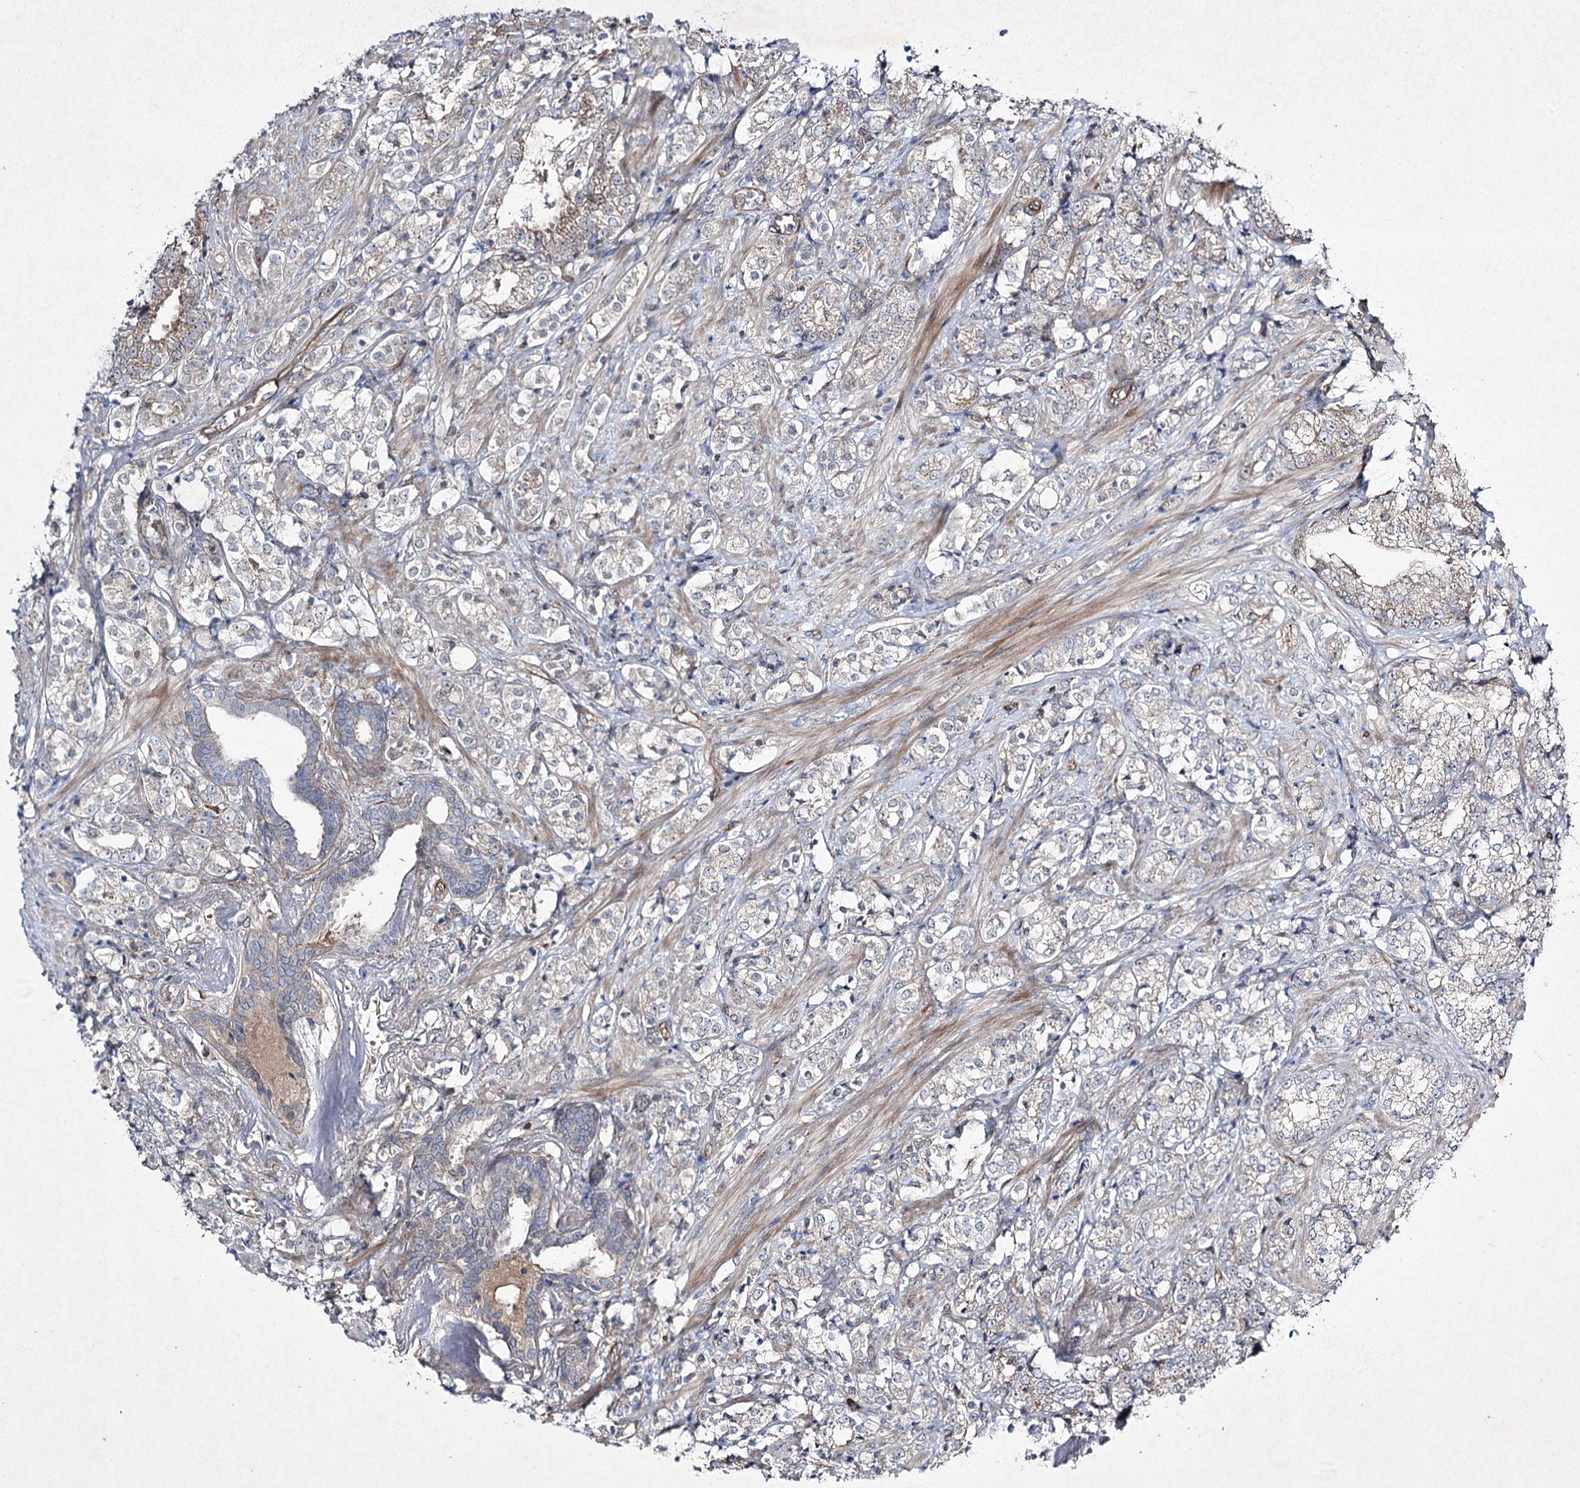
{"staining": {"intensity": "weak", "quantity": "<25%", "location": "cytoplasmic/membranous"}, "tissue": "prostate cancer", "cell_type": "Tumor cells", "image_type": "cancer", "snomed": [{"axis": "morphology", "description": "Adenocarcinoma, High grade"}, {"axis": "topography", "description": "Prostate"}], "caption": "High-grade adenocarcinoma (prostate) was stained to show a protein in brown. There is no significant positivity in tumor cells. Brightfield microscopy of IHC stained with DAB (brown) and hematoxylin (blue), captured at high magnification.", "gene": "KIAA0825", "patient": {"sex": "male", "age": 69}}